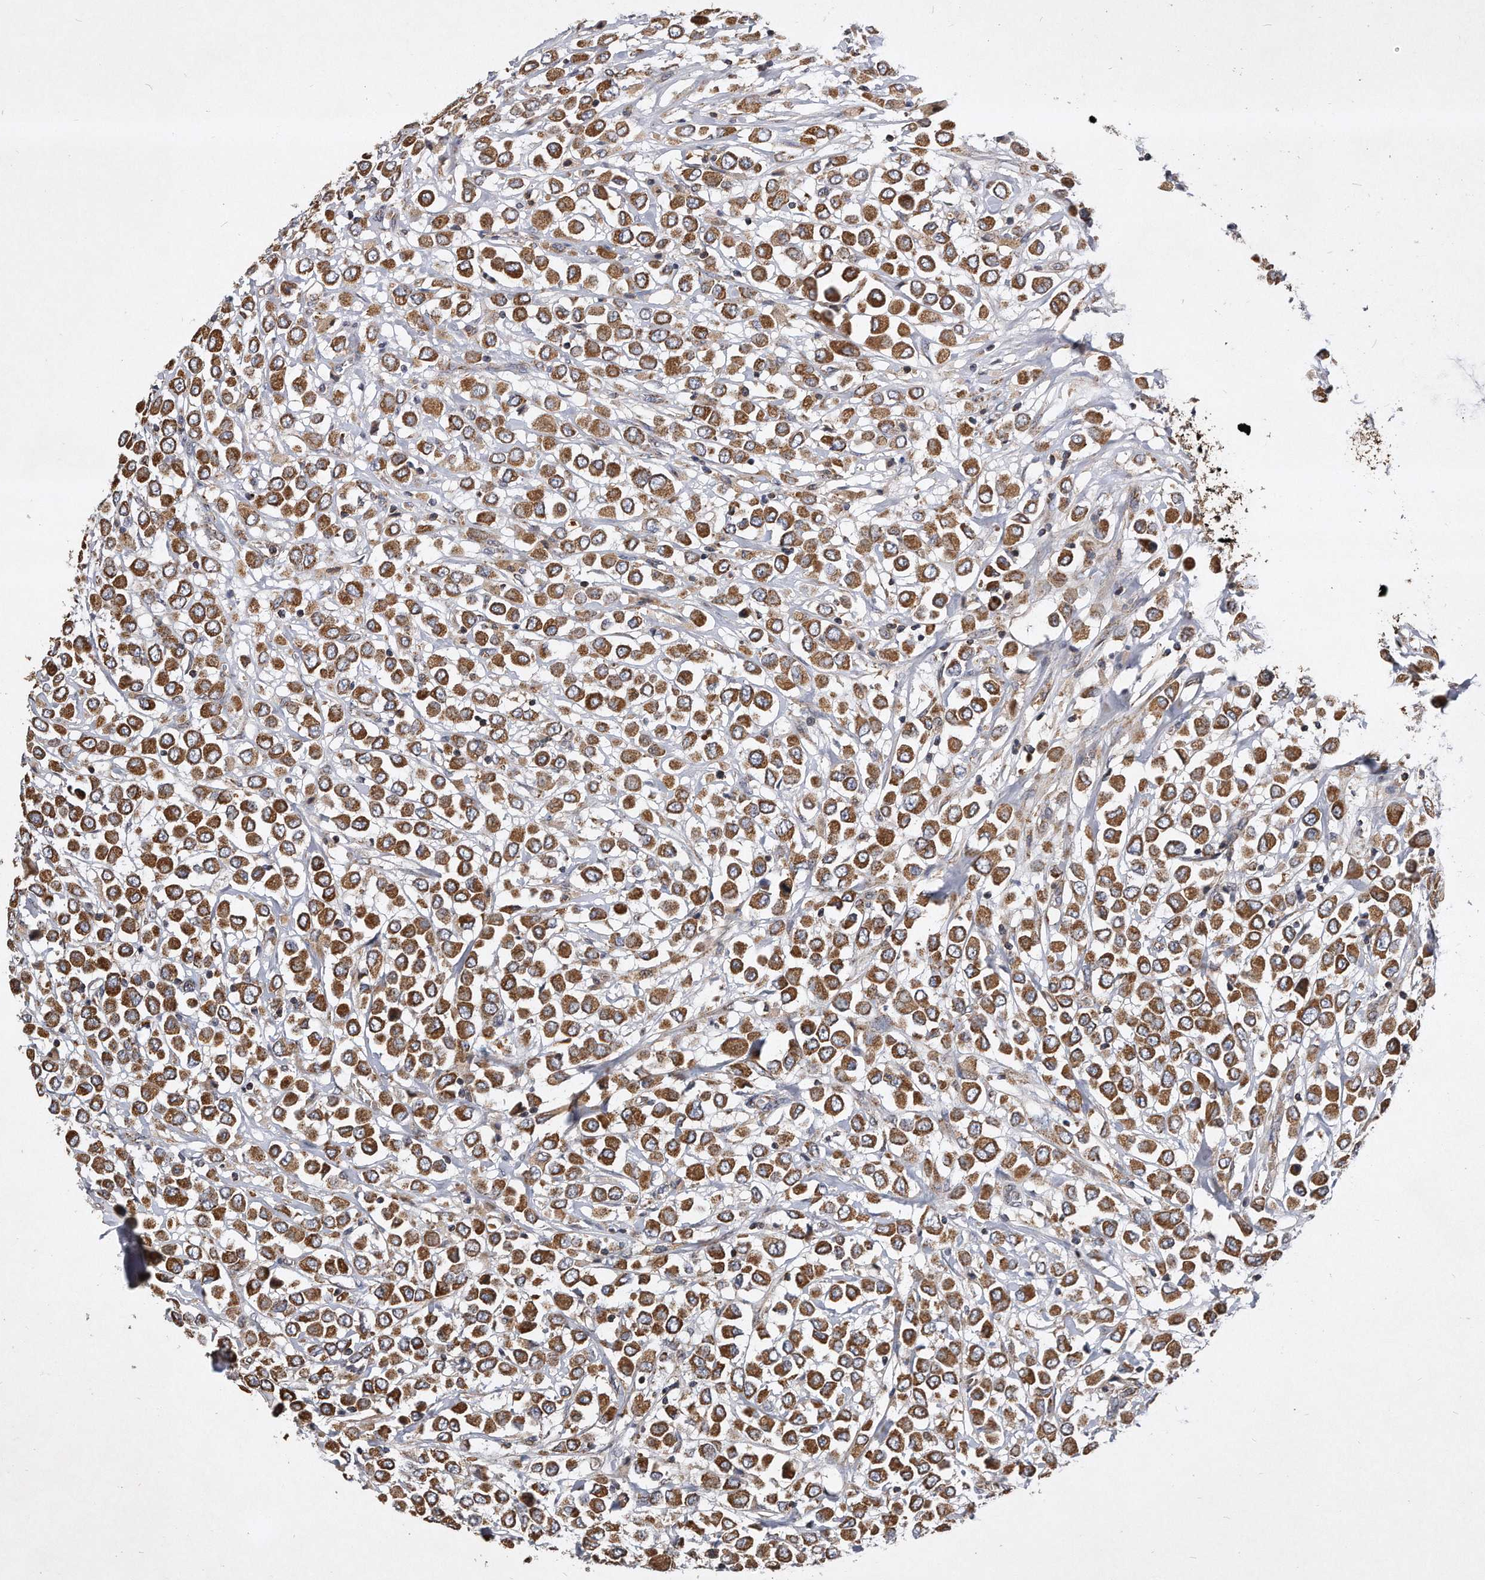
{"staining": {"intensity": "moderate", "quantity": ">75%", "location": "cytoplasmic/membranous"}, "tissue": "breast cancer", "cell_type": "Tumor cells", "image_type": "cancer", "snomed": [{"axis": "morphology", "description": "Duct carcinoma"}, {"axis": "topography", "description": "Breast"}], "caption": "Tumor cells demonstrate medium levels of moderate cytoplasmic/membranous staining in approximately >75% of cells in human breast invasive ductal carcinoma. (brown staining indicates protein expression, while blue staining denotes nuclei).", "gene": "PPP5C", "patient": {"sex": "female", "age": 61}}